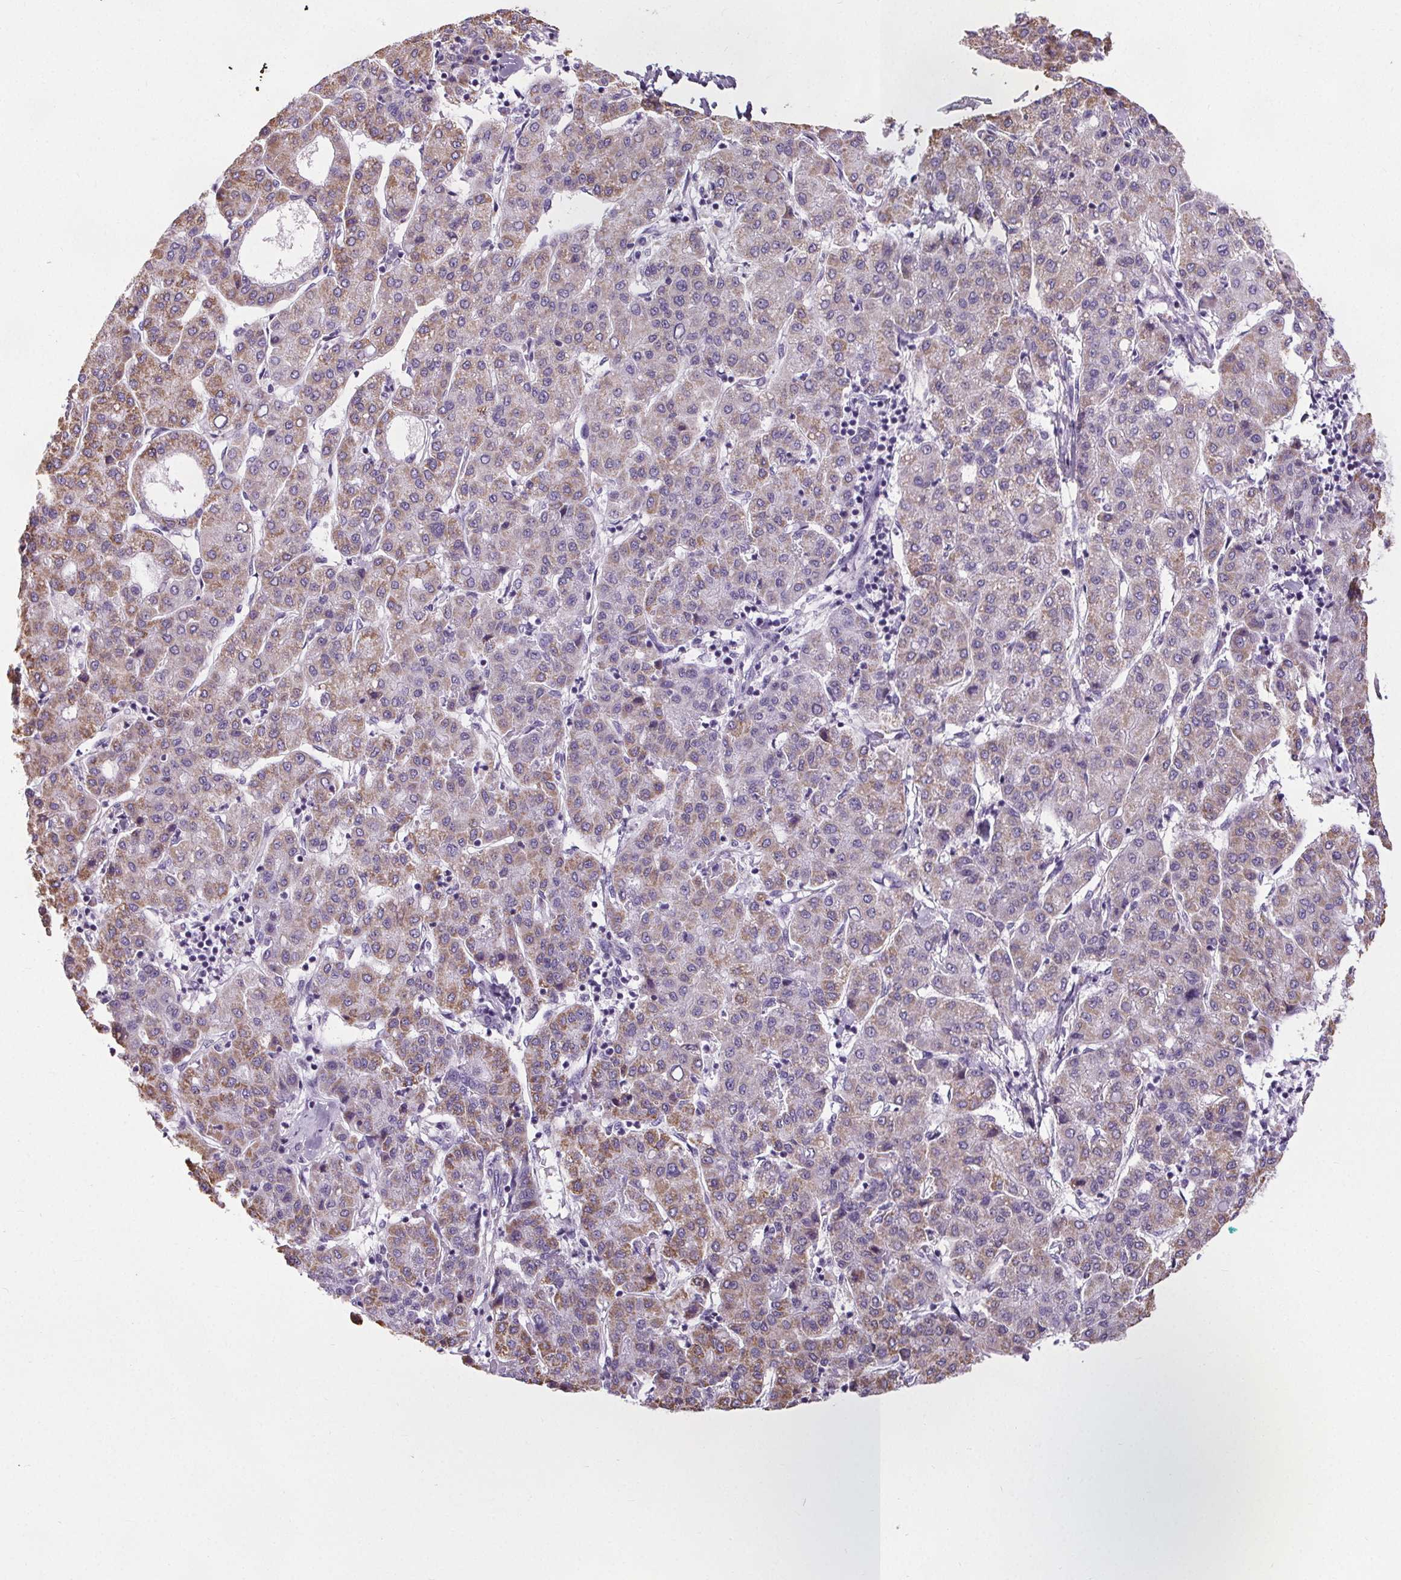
{"staining": {"intensity": "weak", "quantity": "25%-75%", "location": "cytoplasmic/membranous"}, "tissue": "liver cancer", "cell_type": "Tumor cells", "image_type": "cancer", "snomed": [{"axis": "morphology", "description": "Carcinoma, Hepatocellular, NOS"}, {"axis": "topography", "description": "Liver"}], "caption": "Immunohistochemical staining of hepatocellular carcinoma (liver) shows low levels of weak cytoplasmic/membranous protein staining in about 25%-75% of tumor cells.", "gene": "ELAVL2", "patient": {"sex": "male", "age": 65}}